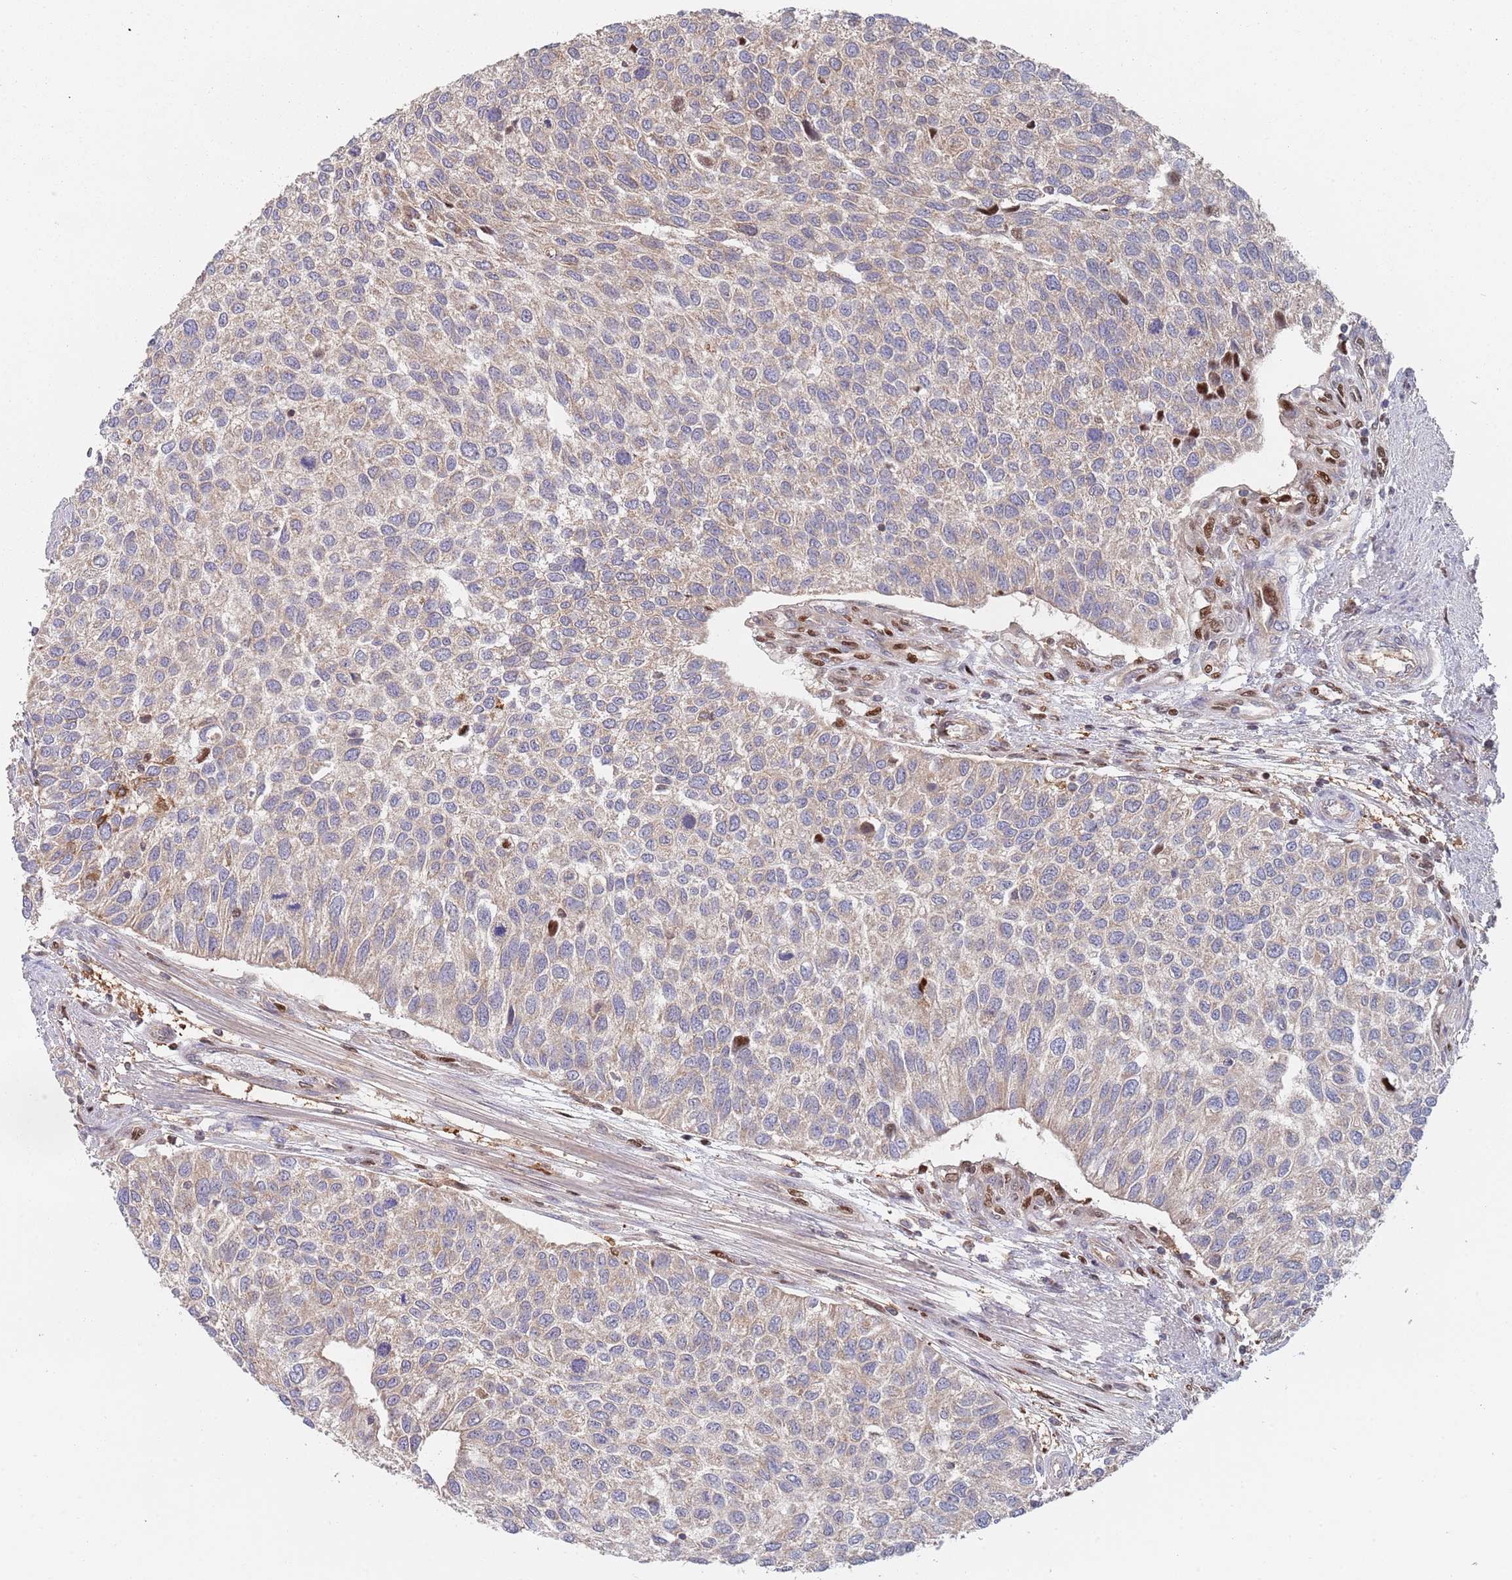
{"staining": {"intensity": "weak", "quantity": "25%-75%", "location": "cytoplasmic/membranous"}, "tissue": "urothelial cancer", "cell_type": "Tumor cells", "image_type": "cancer", "snomed": [{"axis": "morphology", "description": "Urothelial carcinoma, NOS"}, {"axis": "topography", "description": "Urinary bladder"}], "caption": "Immunohistochemical staining of human urothelial cancer demonstrates low levels of weak cytoplasmic/membranous staining in approximately 25%-75% of tumor cells. Using DAB (brown) and hematoxylin (blue) stains, captured at high magnification using brightfield microscopy.", "gene": "GDI2", "patient": {"sex": "male", "age": 55}}